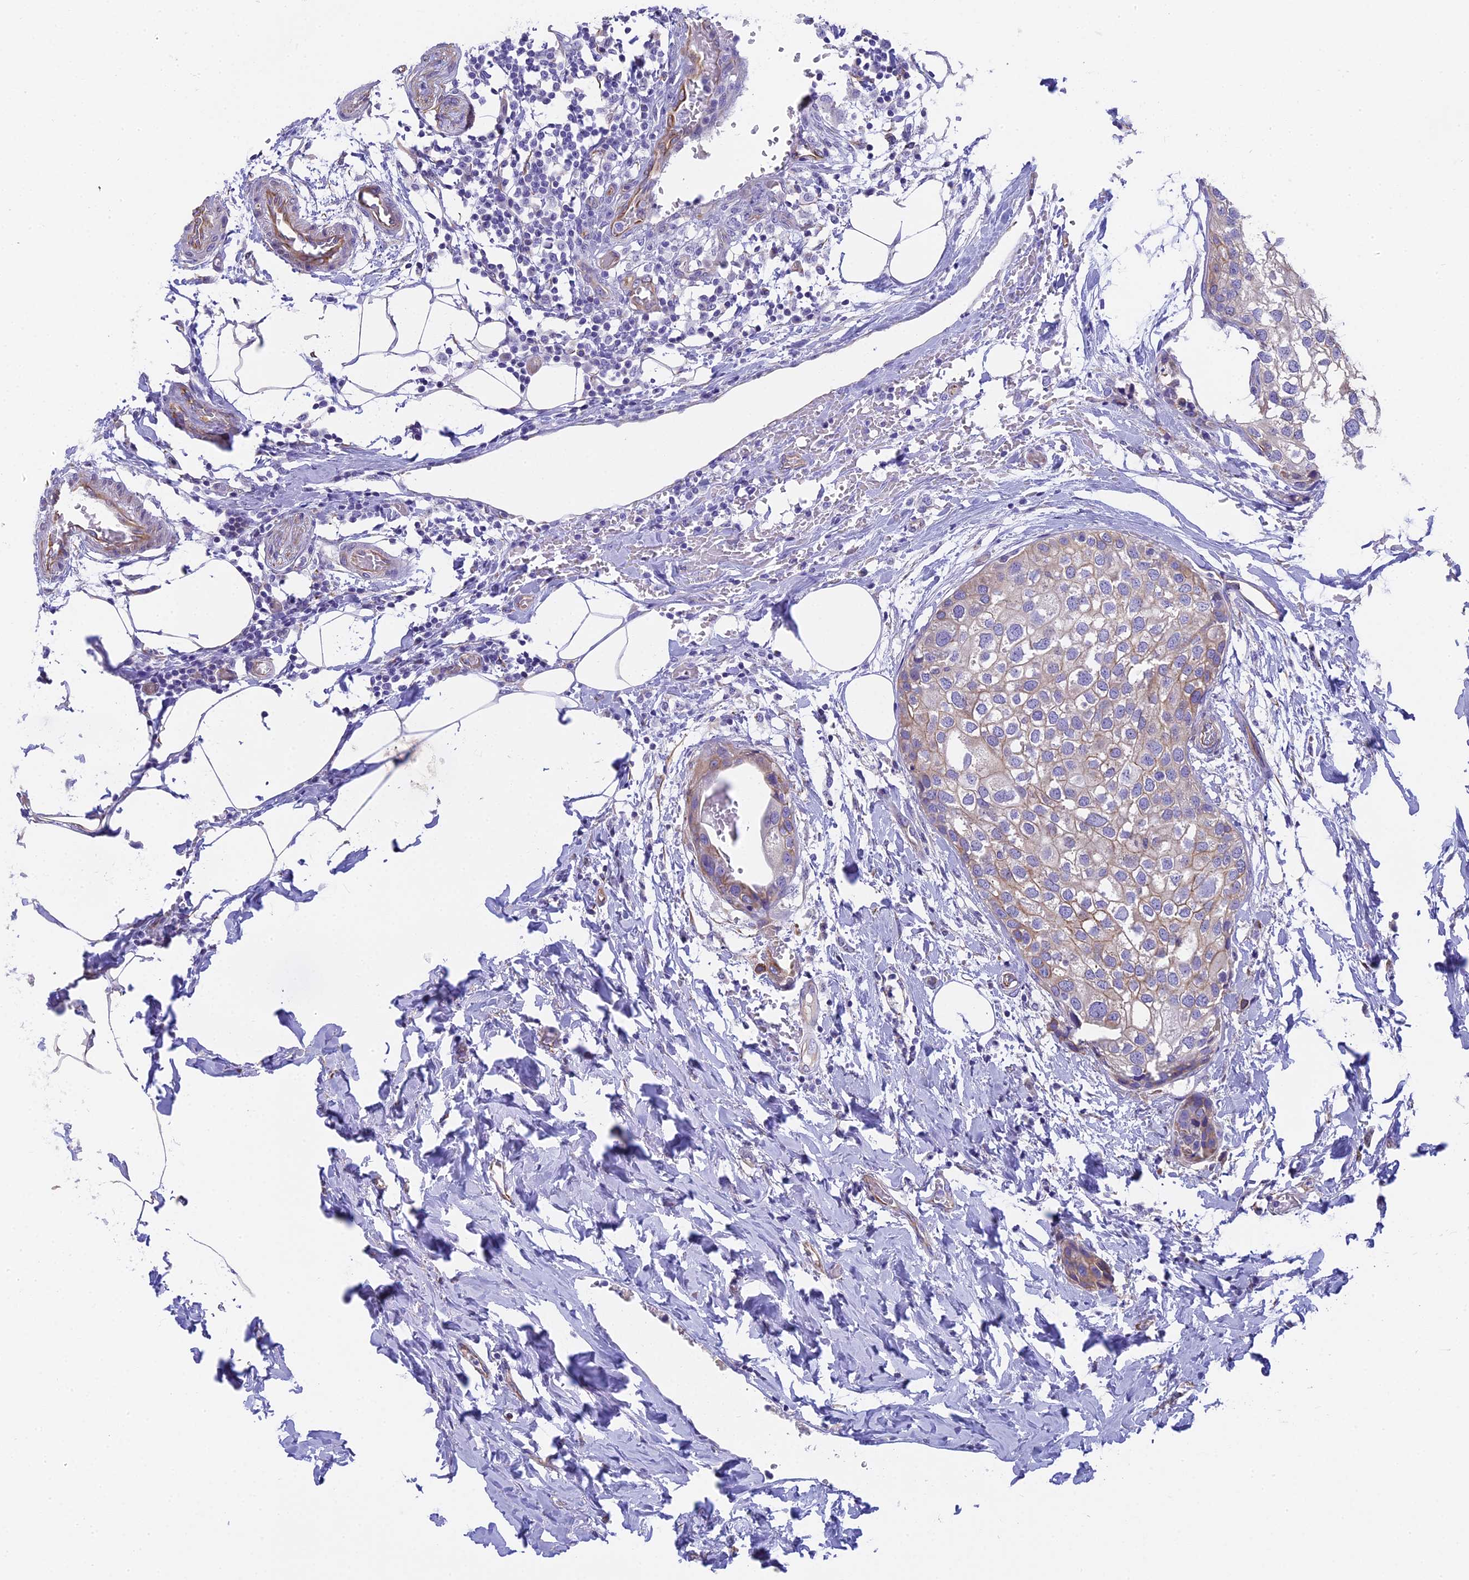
{"staining": {"intensity": "weak", "quantity": "<25%", "location": "cytoplasmic/membranous"}, "tissue": "urothelial cancer", "cell_type": "Tumor cells", "image_type": "cancer", "snomed": [{"axis": "morphology", "description": "Urothelial carcinoma, High grade"}, {"axis": "topography", "description": "Urinary bladder"}], "caption": "A histopathology image of urothelial cancer stained for a protein displays no brown staining in tumor cells.", "gene": "TACSTD2", "patient": {"sex": "male", "age": 64}}